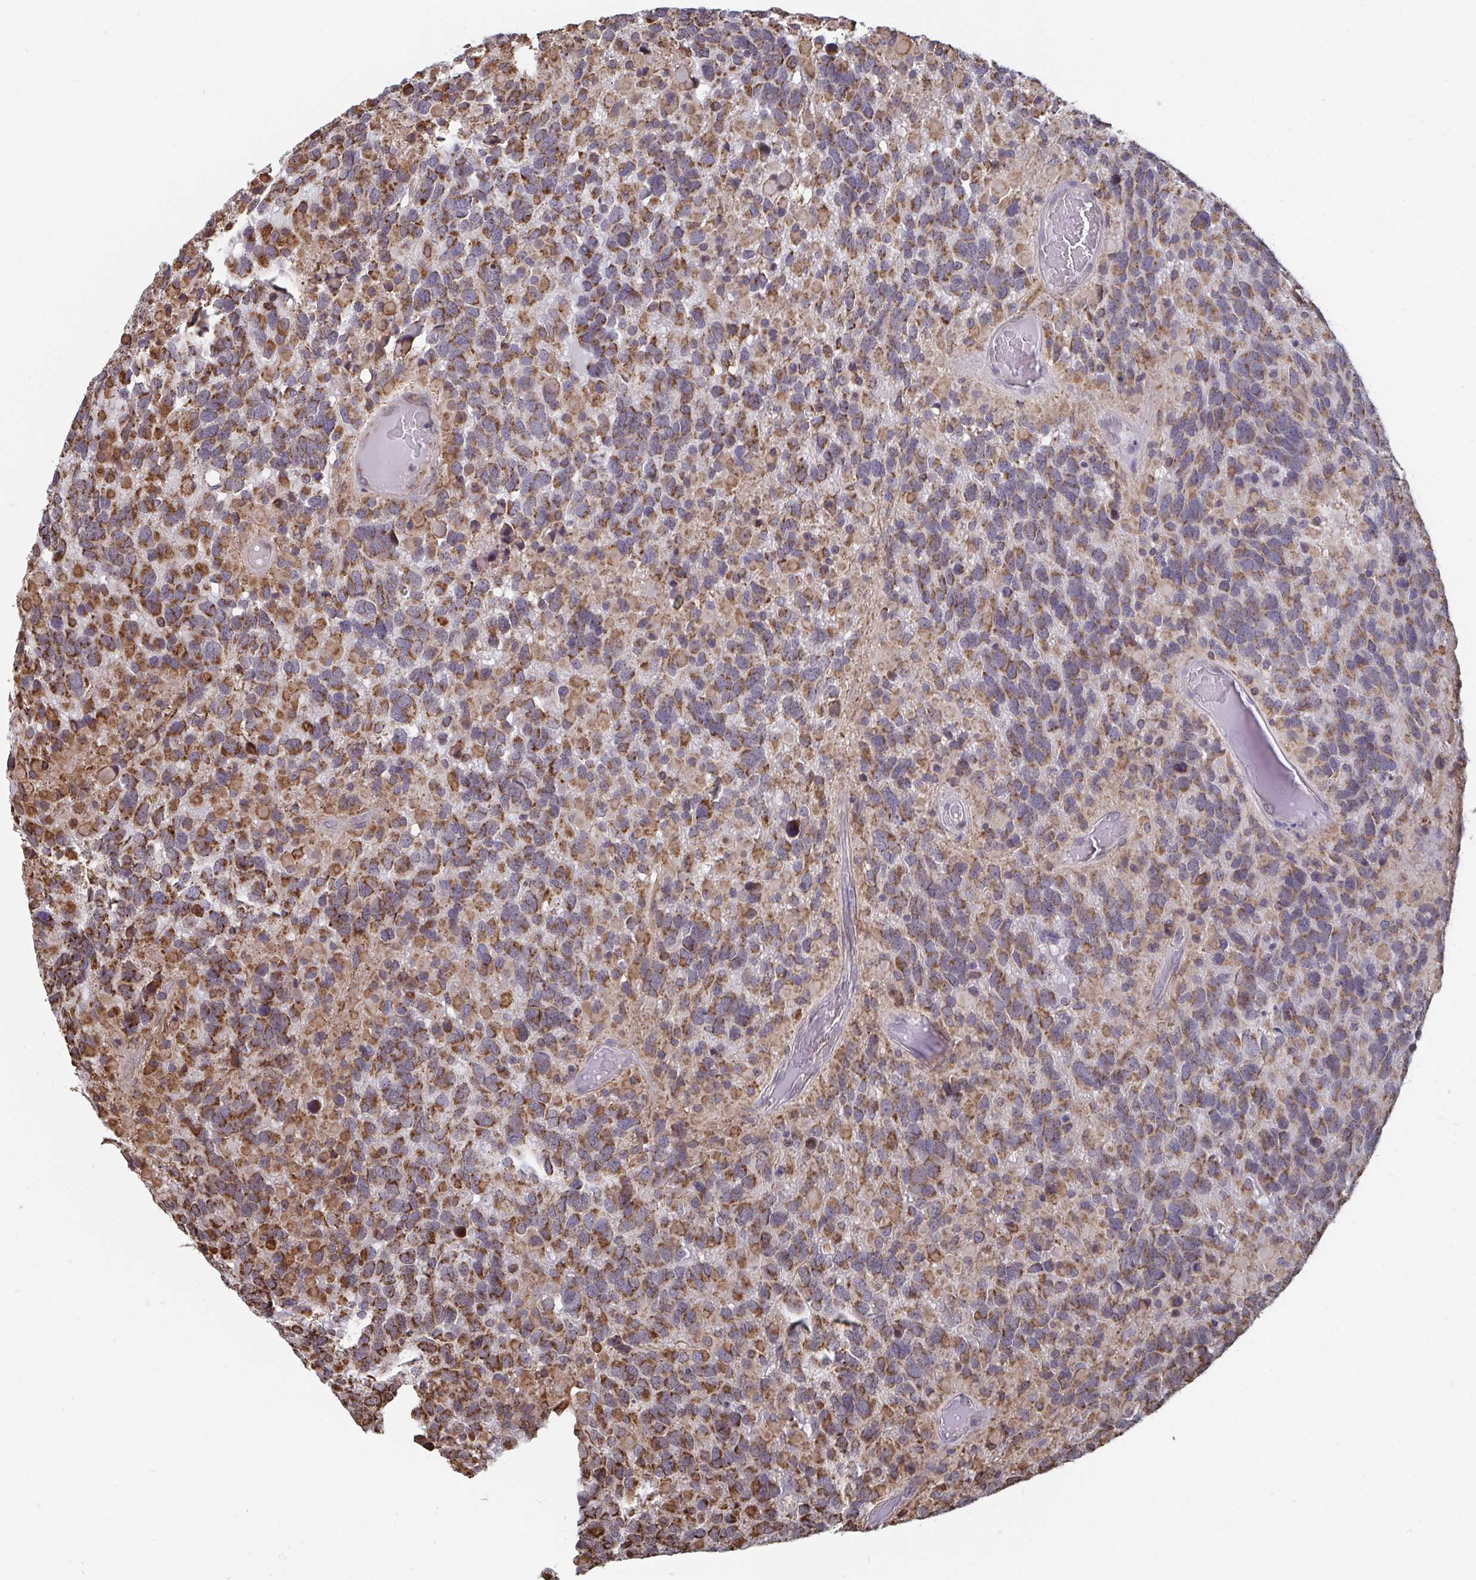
{"staining": {"intensity": "strong", "quantity": ">75%", "location": "cytoplasmic/membranous"}, "tissue": "glioma", "cell_type": "Tumor cells", "image_type": "cancer", "snomed": [{"axis": "morphology", "description": "Glioma, malignant, High grade"}, {"axis": "topography", "description": "Brain"}], "caption": "This is a histology image of immunohistochemistry (IHC) staining of glioma, which shows strong staining in the cytoplasmic/membranous of tumor cells.", "gene": "ELAVL1", "patient": {"sex": "female", "age": 40}}